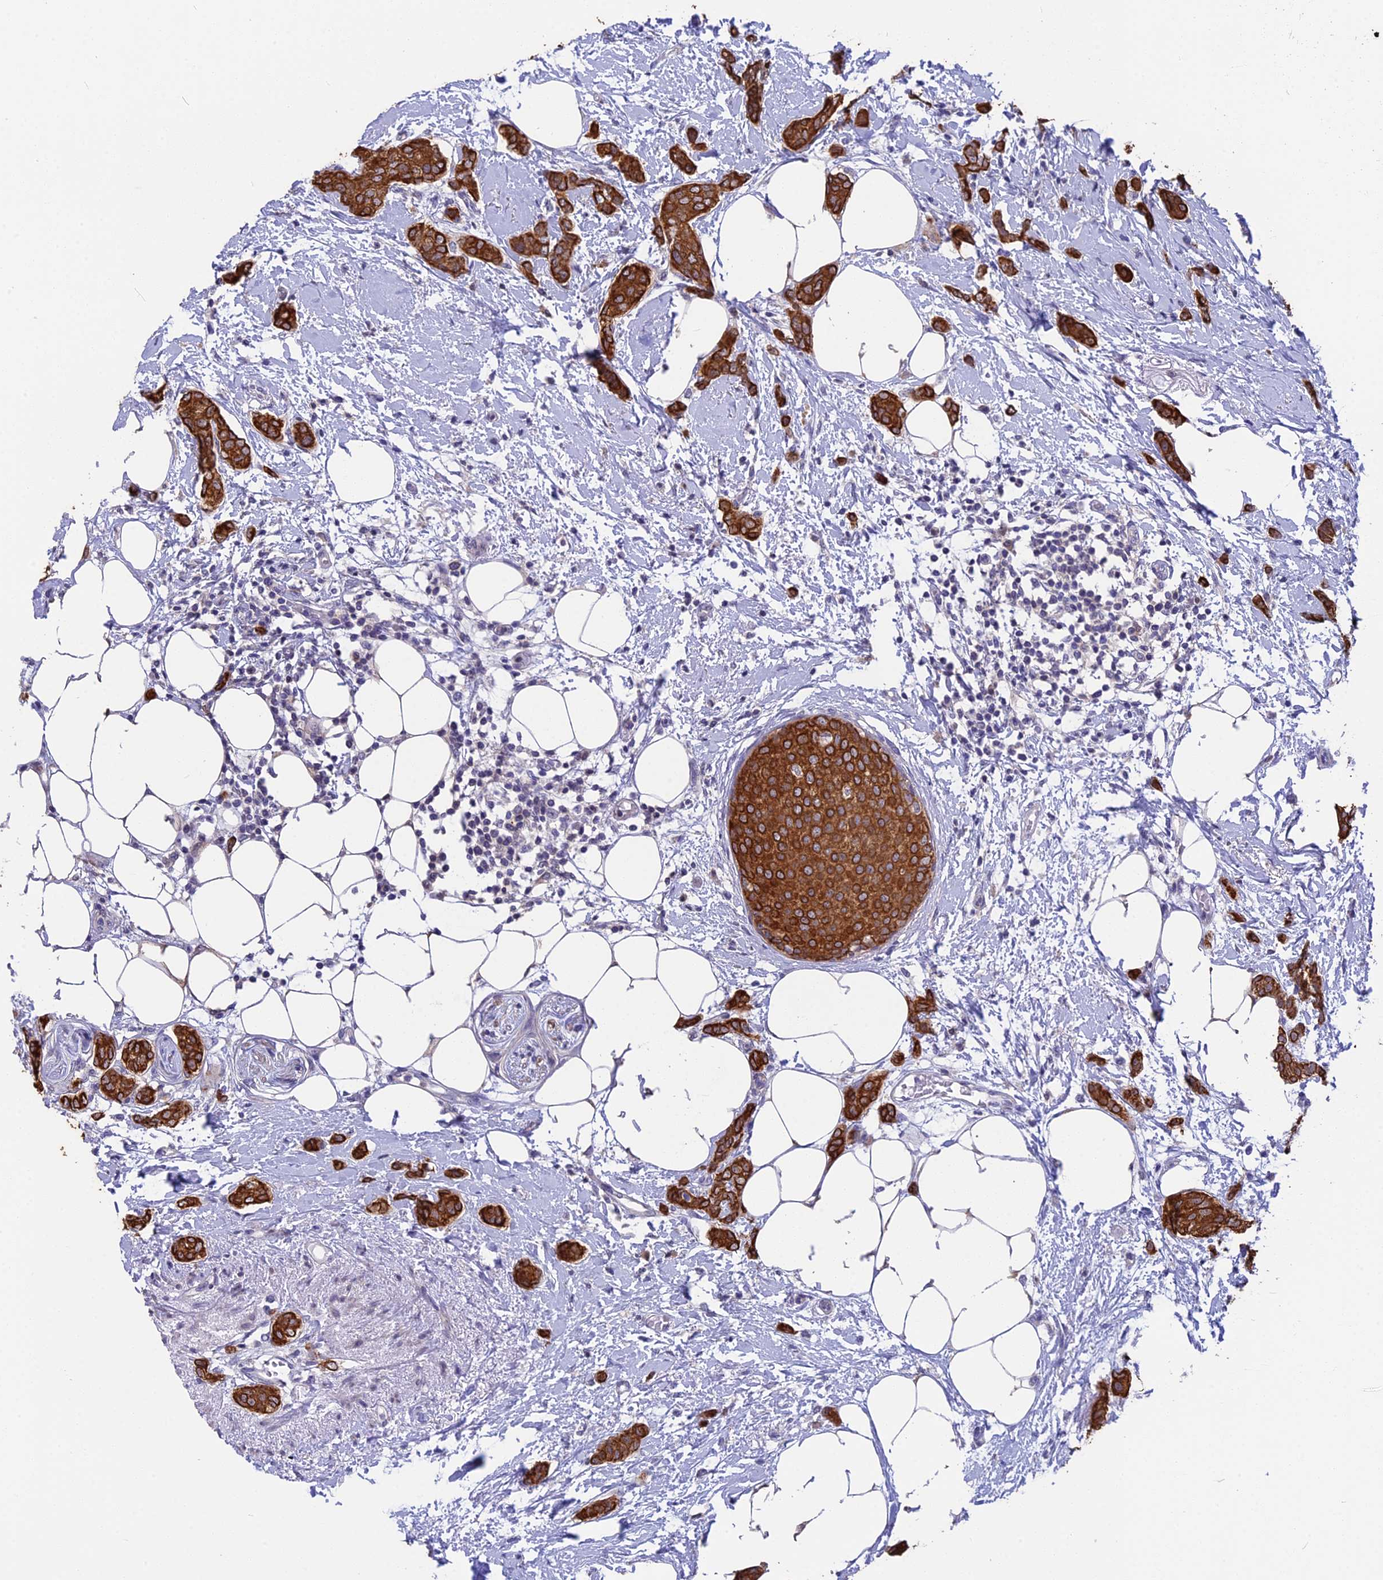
{"staining": {"intensity": "strong", "quantity": ">75%", "location": "cytoplasmic/membranous"}, "tissue": "breast cancer", "cell_type": "Tumor cells", "image_type": "cancer", "snomed": [{"axis": "morphology", "description": "Duct carcinoma"}, {"axis": "topography", "description": "Breast"}], "caption": "Breast cancer stained with a protein marker reveals strong staining in tumor cells.", "gene": "STUB1", "patient": {"sex": "female", "age": 72}}